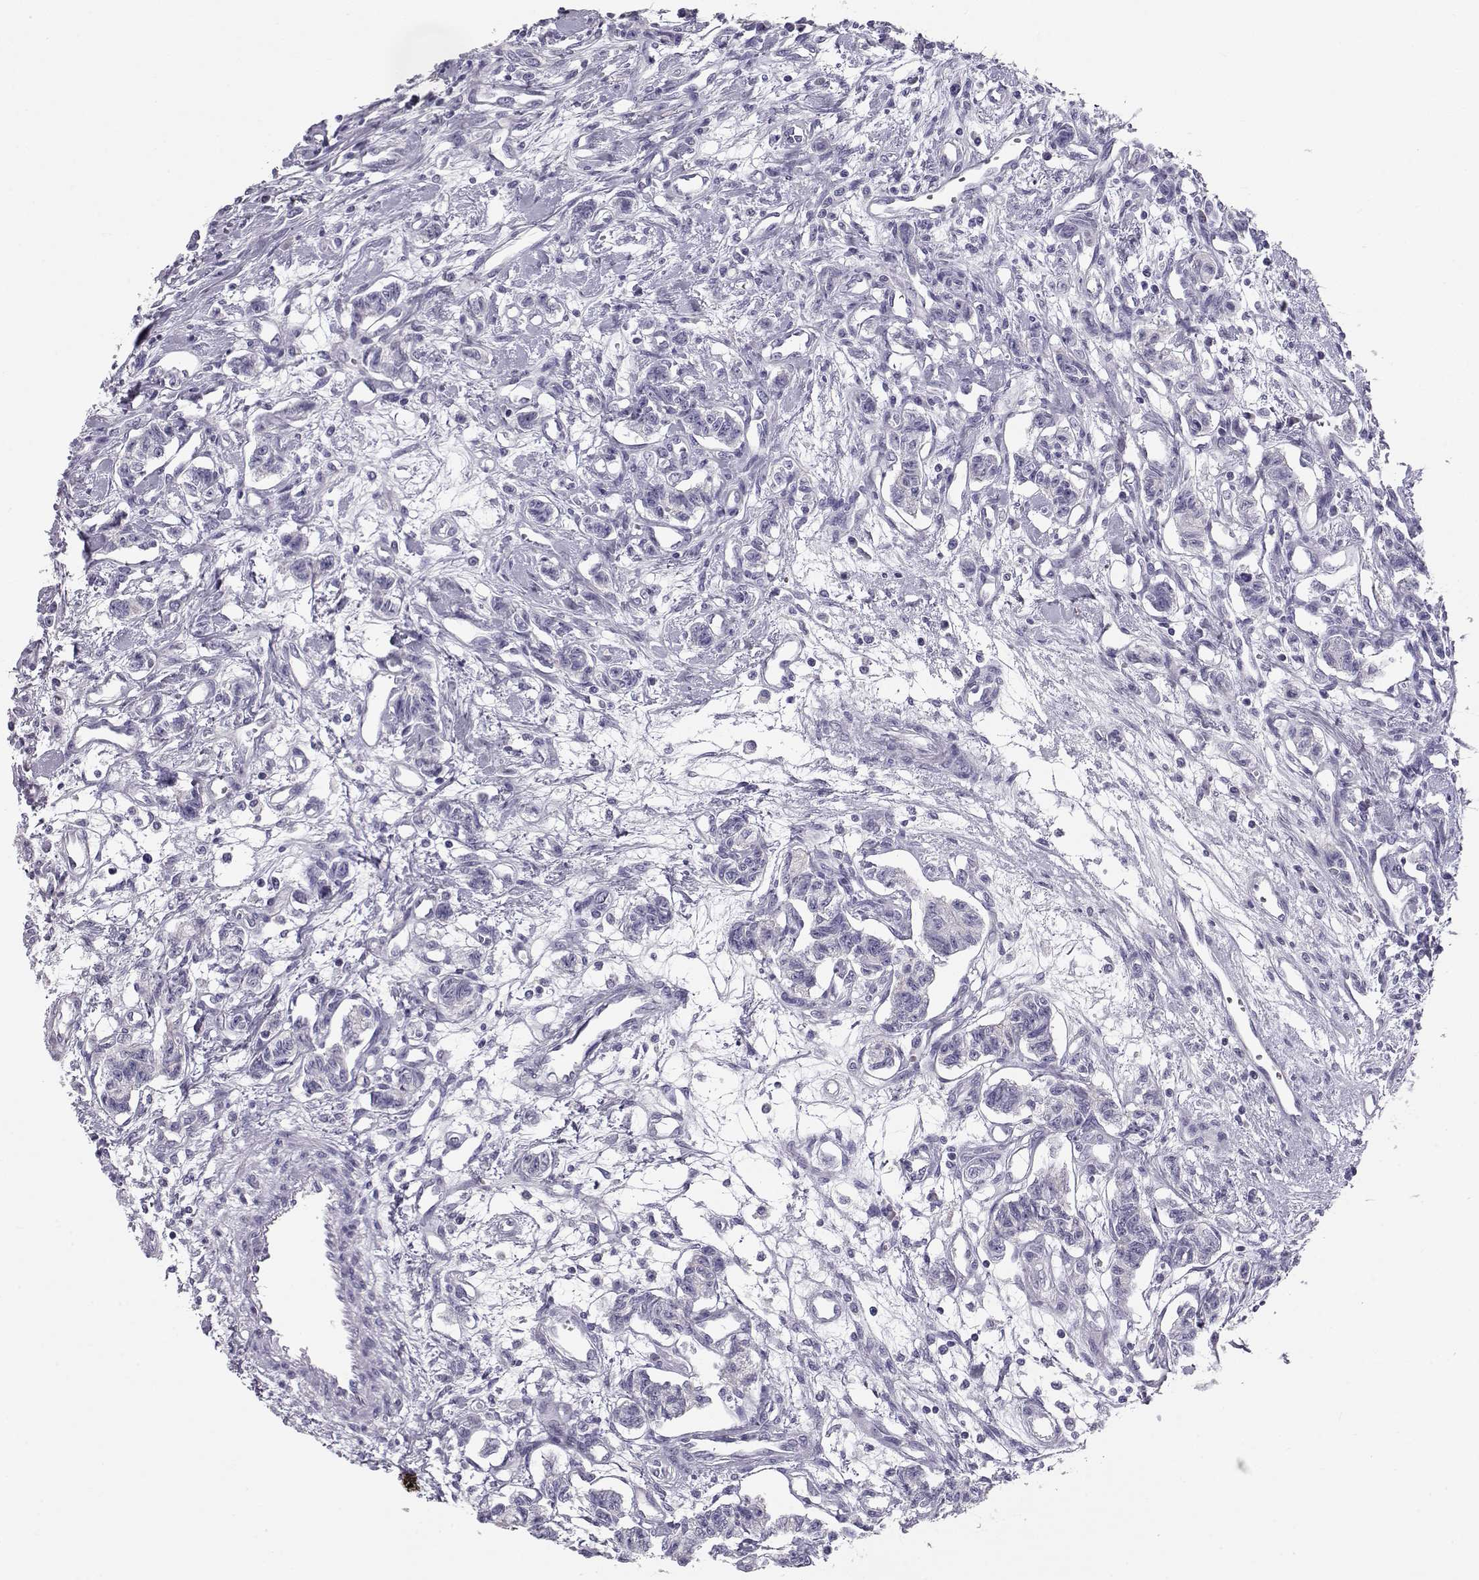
{"staining": {"intensity": "negative", "quantity": "none", "location": "none"}, "tissue": "carcinoid", "cell_type": "Tumor cells", "image_type": "cancer", "snomed": [{"axis": "morphology", "description": "Carcinoid, malignant, NOS"}, {"axis": "topography", "description": "Kidney"}], "caption": "An image of human carcinoid is negative for staining in tumor cells.", "gene": "GPR26", "patient": {"sex": "female", "age": 41}}